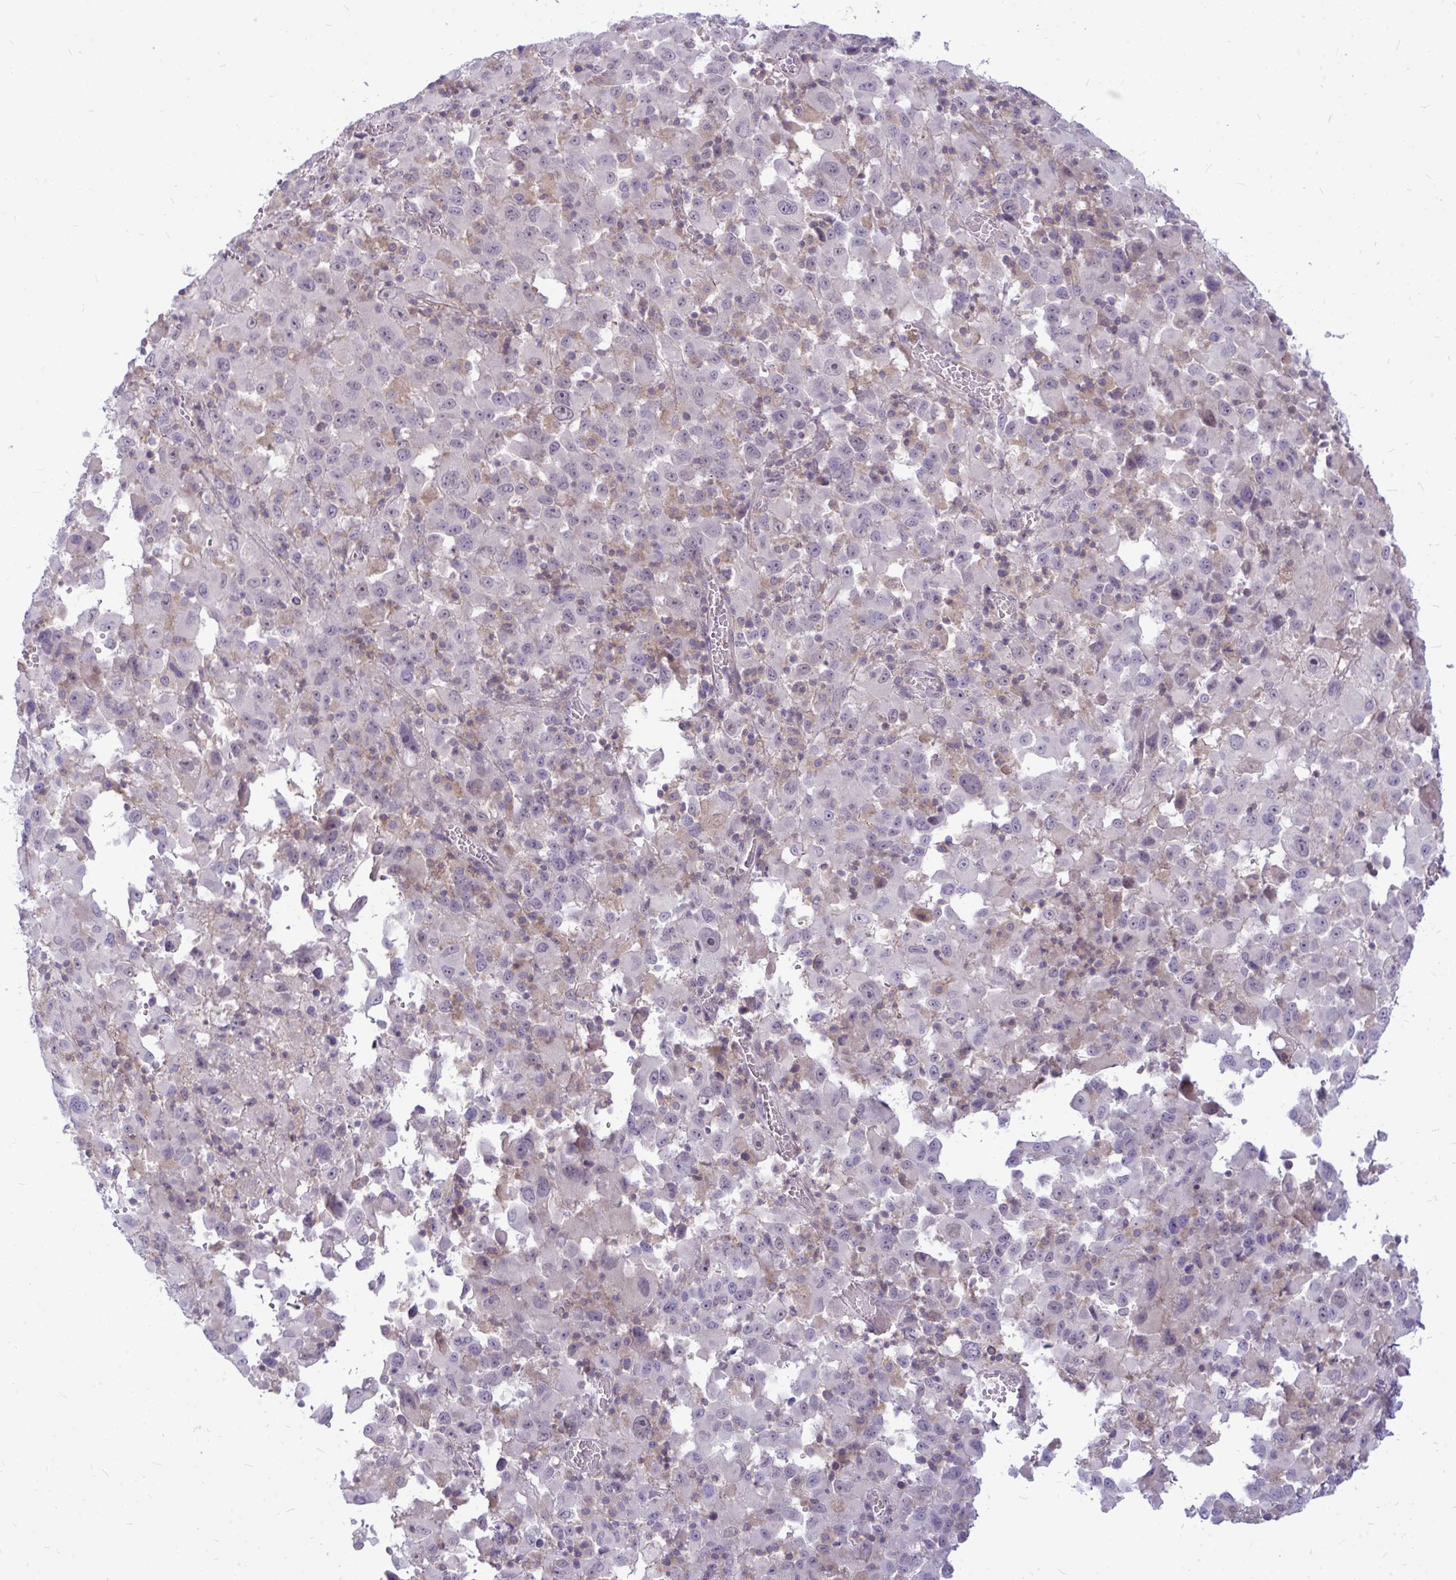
{"staining": {"intensity": "weak", "quantity": "<25%", "location": "cytoplasmic/membranous"}, "tissue": "melanoma", "cell_type": "Tumor cells", "image_type": "cancer", "snomed": [{"axis": "morphology", "description": "Malignant melanoma, Metastatic site"}, {"axis": "topography", "description": "Soft tissue"}], "caption": "DAB (3,3'-diaminobenzidine) immunohistochemical staining of human malignant melanoma (metastatic site) shows no significant positivity in tumor cells.", "gene": "ZSCAN25", "patient": {"sex": "male", "age": 50}}